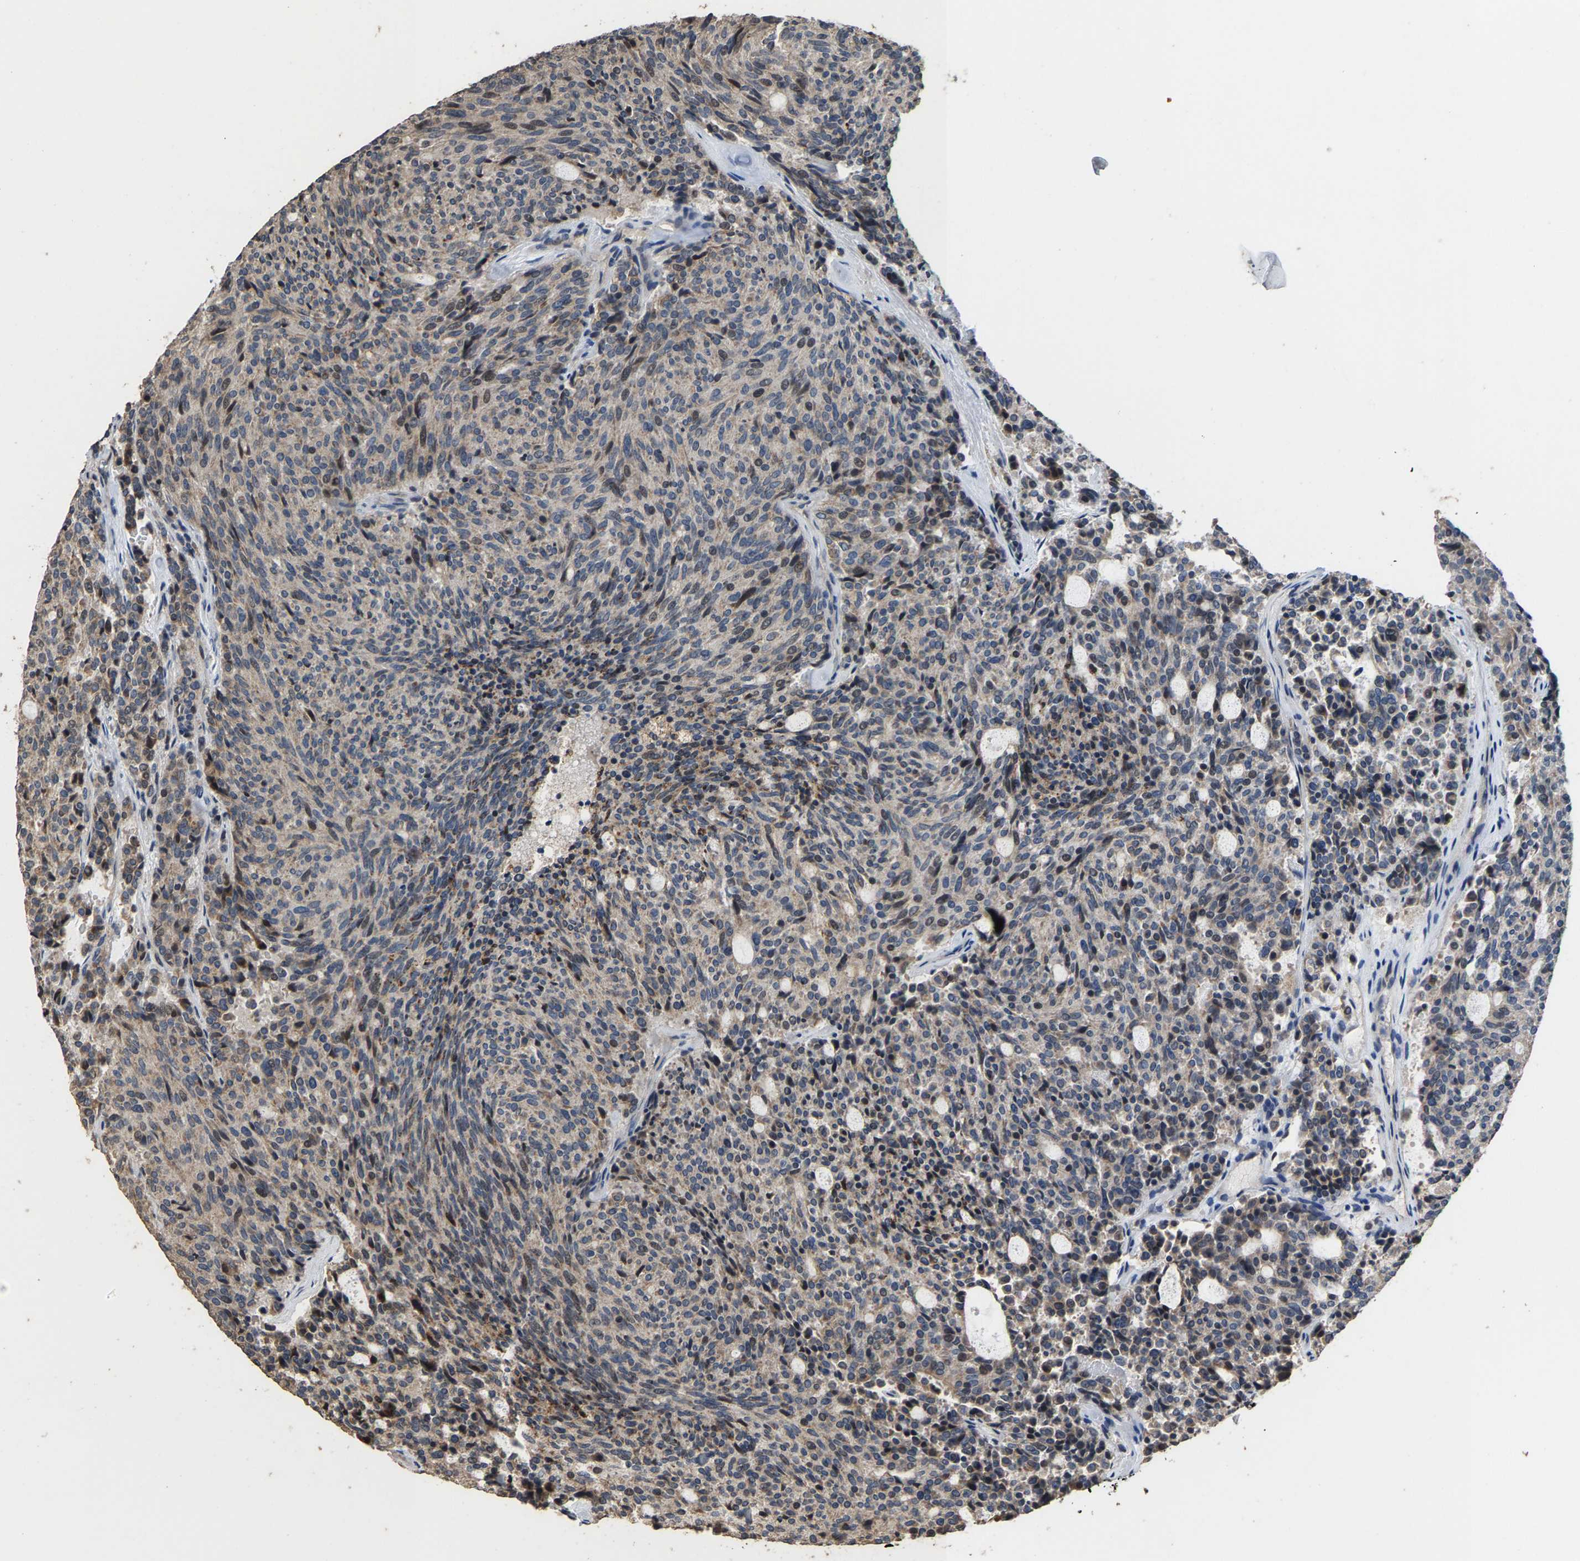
{"staining": {"intensity": "moderate", "quantity": "<25%", "location": "cytoplasmic/membranous"}, "tissue": "carcinoid", "cell_type": "Tumor cells", "image_type": "cancer", "snomed": [{"axis": "morphology", "description": "Carcinoid, malignant, NOS"}, {"axis": "topography", "description": "Pancreas"}], "caption": "Carcinoid (malignant) tissue shows moderate cytoplasmic/membranous expression in about <25% of tumor cells, visualized by immunohistochemistry.", "gene": "TDRKH", "patient": {"sex": "female", "age": 54}}